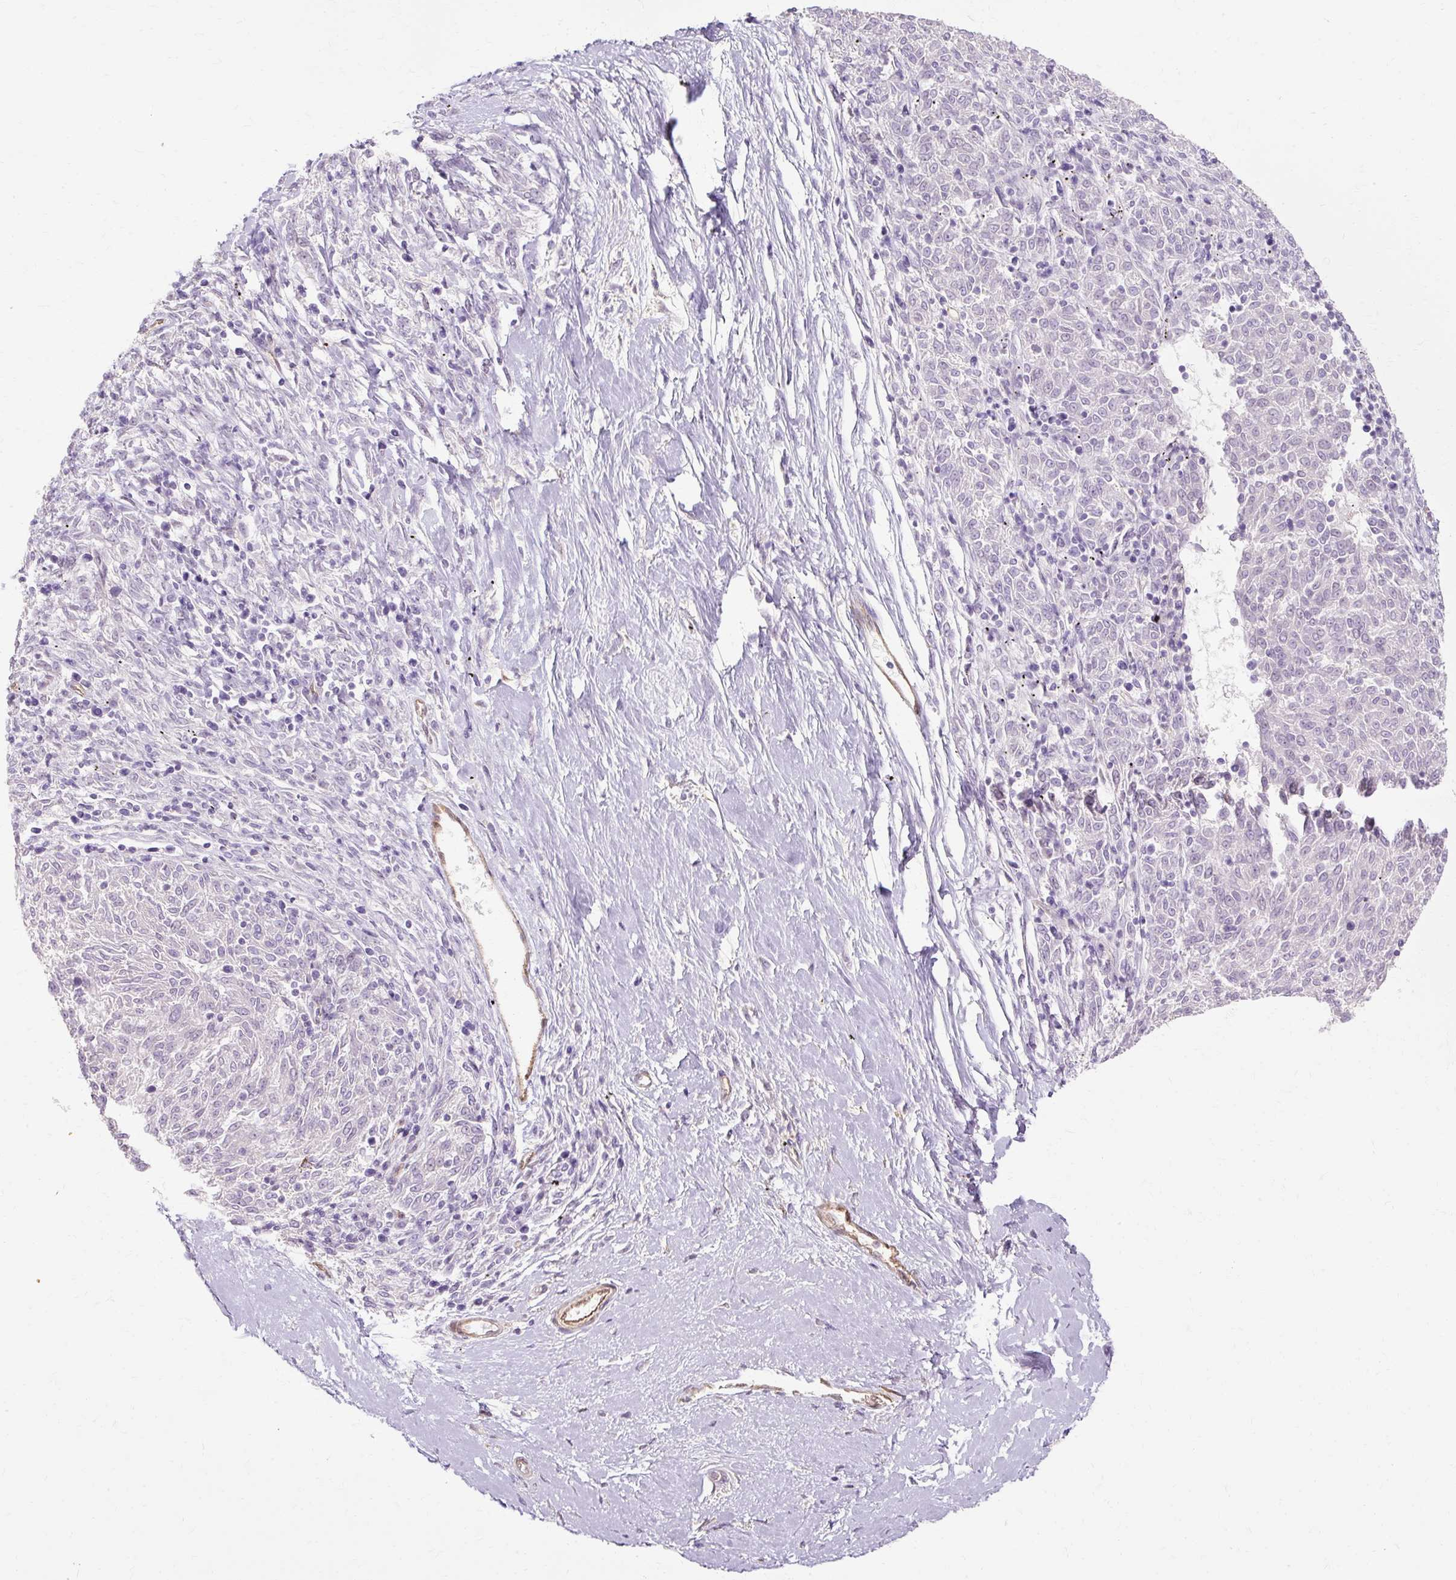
{"staining": {"intensity": "negative", "quantity": "none", "location": "none"}, "tissue": "melanoma", "cell_type": "Tumor cells", "image_type": "cancer", "snomed": [{"axis": "morphology", "description": "Malignant melanoma, NOS"}, {"axis": "topography", "description": "Skin"}], "caption": "The image reveals no staining of tumor cells in malignant melanoma. (DAB (3,3'-diaminobenzidine) immunohistochemistry (IHC) visualized using brightfield microscopy, high magnification).", "gene": "CNN3", "patient": {"sex": "female", "age": 72}}